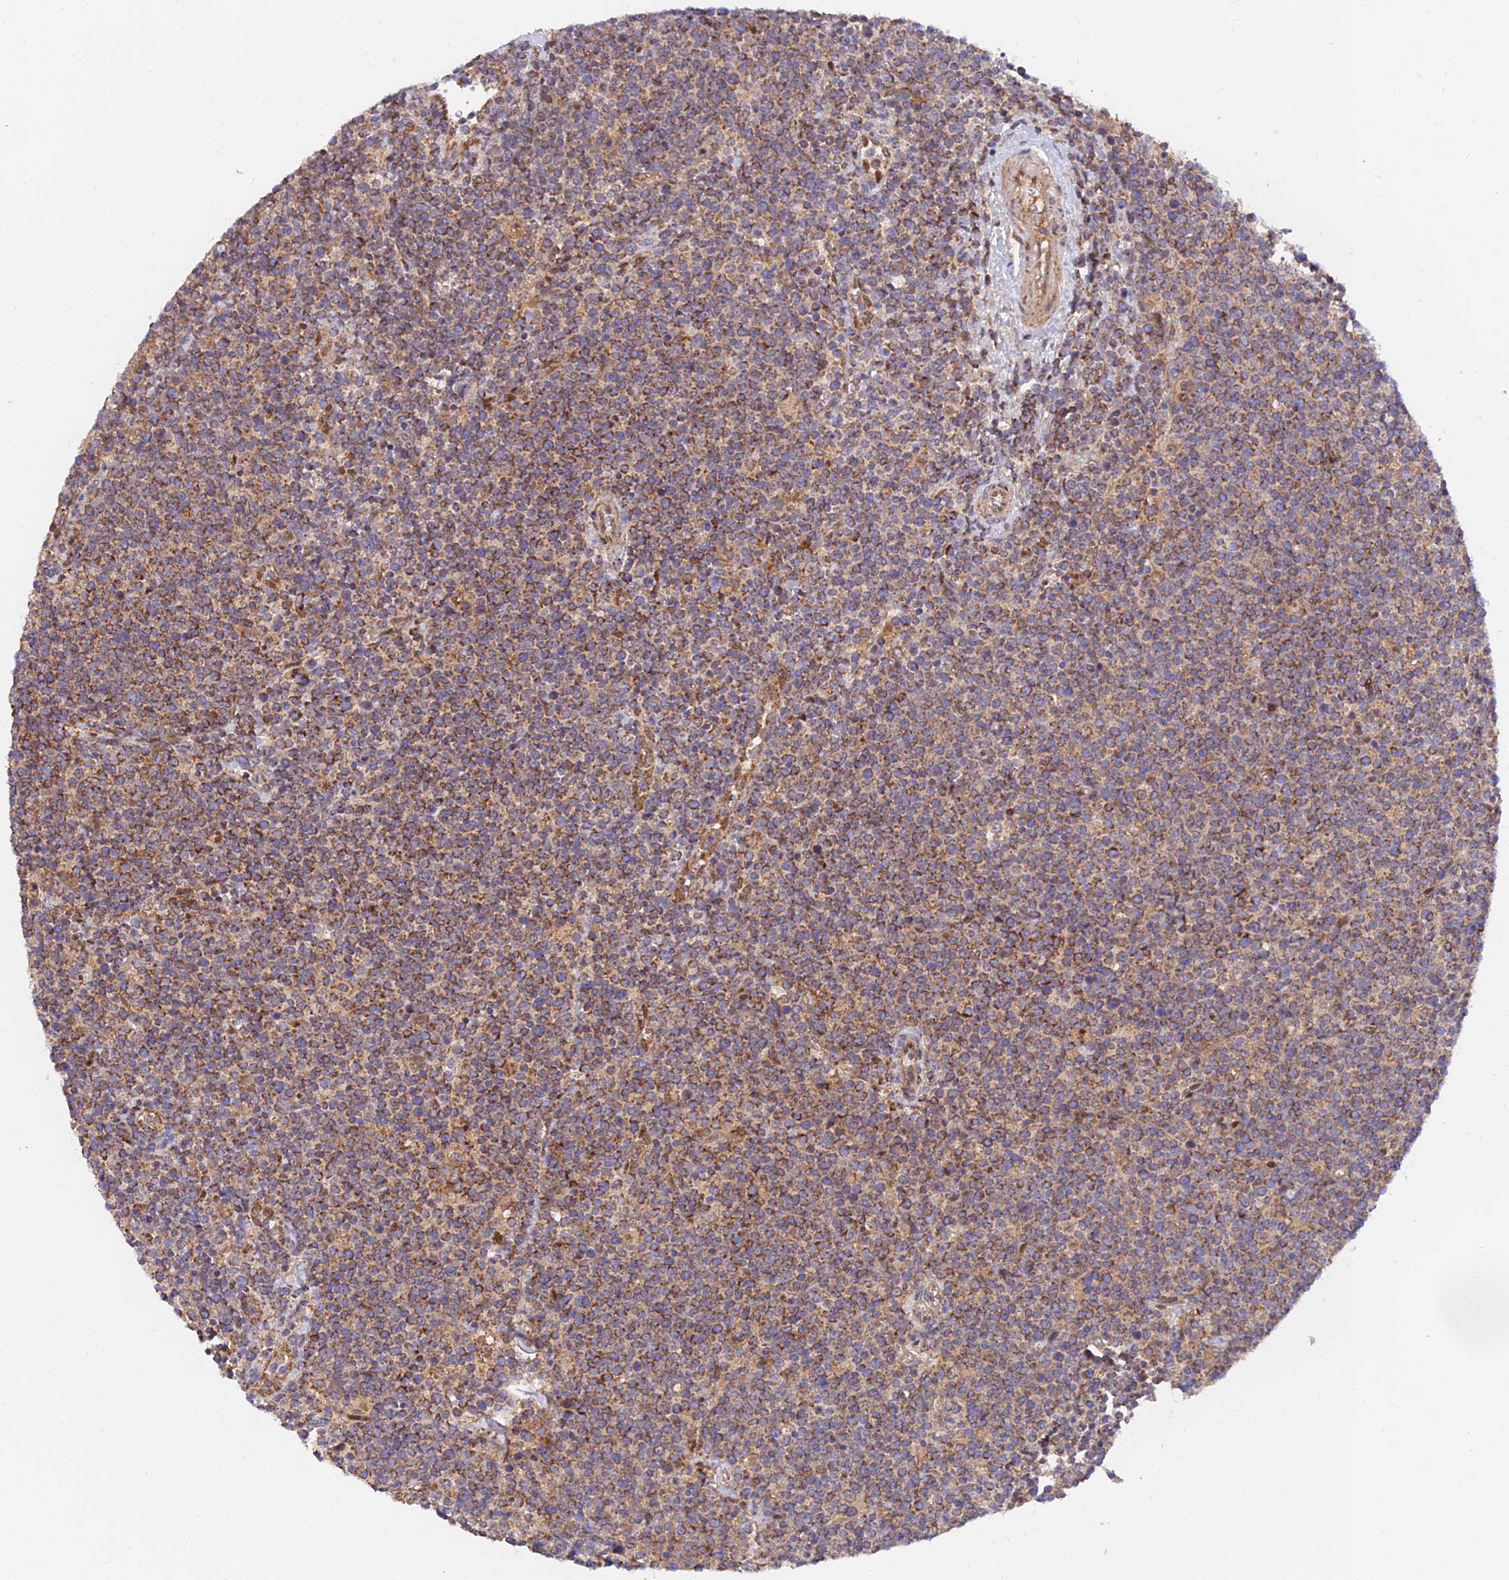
{"staining": {"intensity": "moderate", "quantity": ">75%", "location": "cytoplasmic/membranous"}, "tissue": "lymphoma", "cell_type": "Tumor cells", "image_type": "cancer", "snomed": [{"axis": "morphology", "description": "Malignant lymphoma, non-Hodgkin's type, High grade"}, {"axis": "topography", "description": "Lymph node"}], "caption": "Tumor cells show moderate cytoplasmic/membranous expression in approximately >75% of cells in malignant lymphoma, non-Hodgkin's type (high-grade). (brown staining indicates protein expression, while blue staining denotes nuclei).", "gene": "PODNL1", "patient": {"sex": "male", "age": 61}}